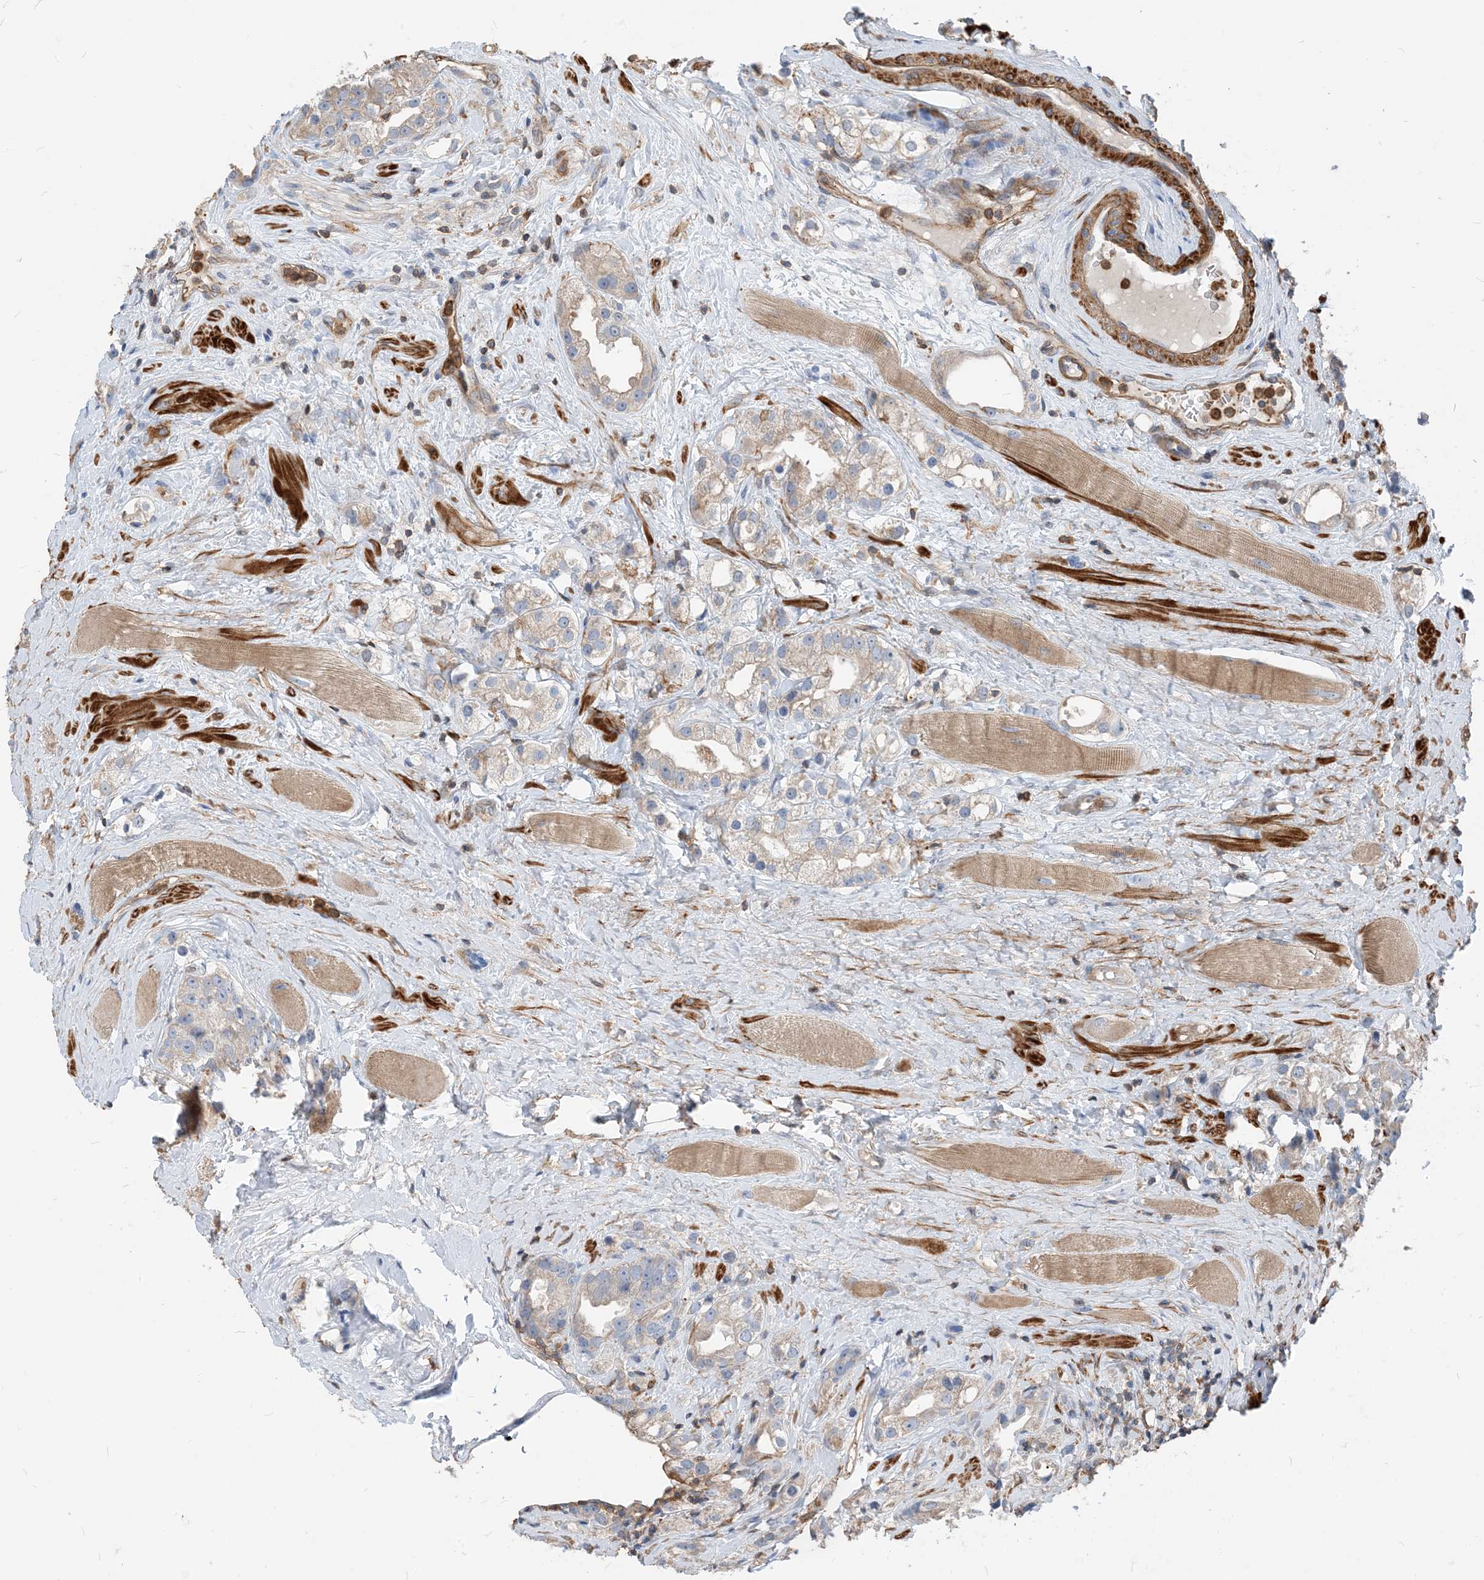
{"staining": {"intensity": "weak", "quantity": "<25%", "location": "cytoplasmic/membranous"}, "tissue": "prostate cancer", "cell_type": "Tumor cells", "image_type": "cancer", "snomed": [{"axis": "morphology", "description": "Adenocarcinoma, NOS"}, {"axis": "topography", "description": "Prostate"}], "caption": "Immunohistochemical staining of prostate cancer displays no significant staining in tumor cells.", "gene": "PARVG", "patient": {"sex": "male", "age": 79}}